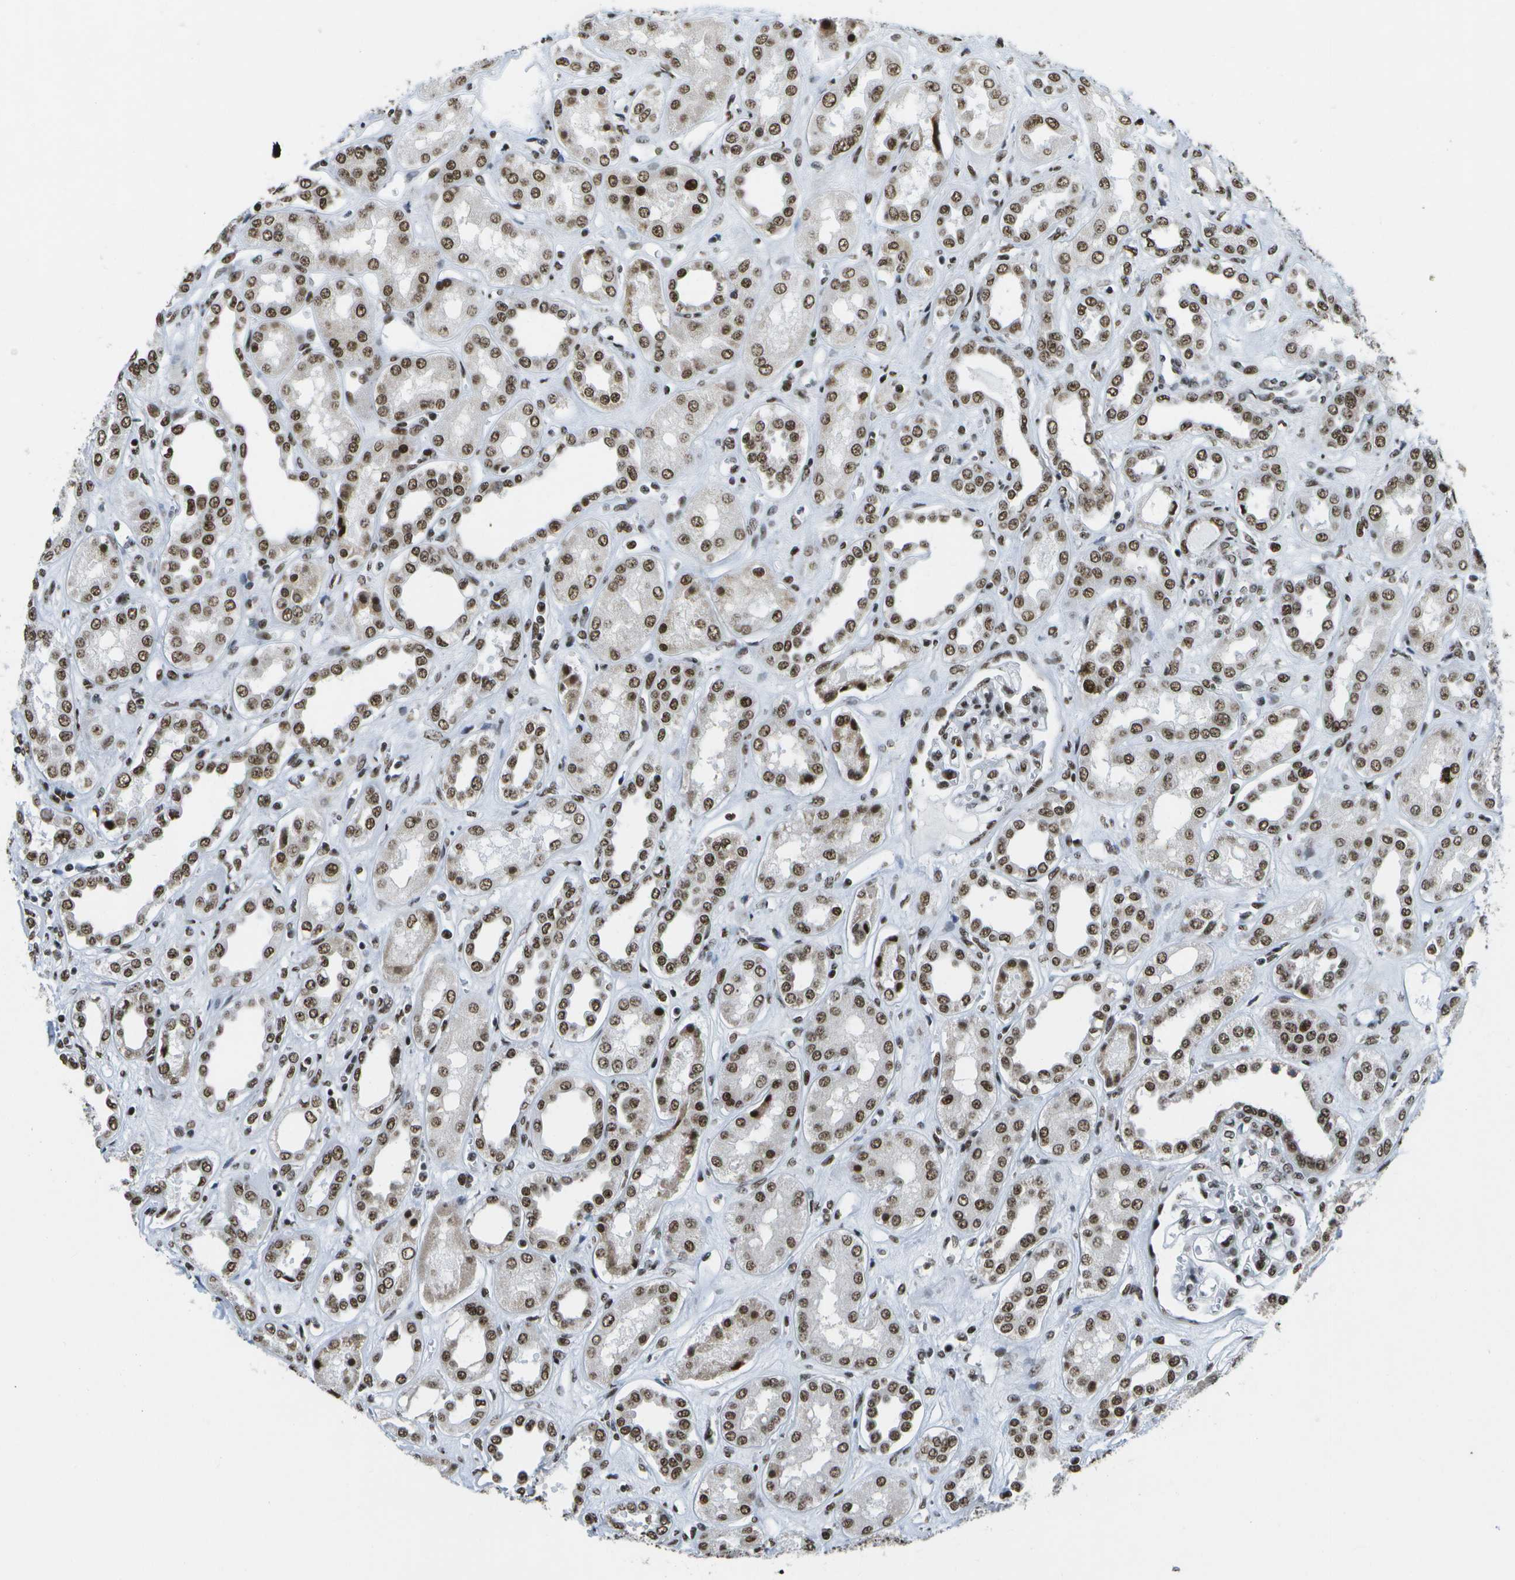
{"staining": {"intensity": "strong", "quantity": "25%-75%", "location": "nuclear"}, "tissue": "kidney", "cell_type": "Cells in glomeruli", "image_type": "normal", "snomed": [{"axis": "morphology", "description": "Normal tissue, NOS"}, {"axis": "topography", "description": "Kidney"}], "caption": "A histopathology image of human kidney stained for a protein shows strong nuclear brown staining in cells in glomeruli. (DAB (3,3'-diaminobenzidine) IHC with brightfield microscopy, high magnification).", "gene": "NSRP1", "patient": {"sex": "male", "age": 59}}